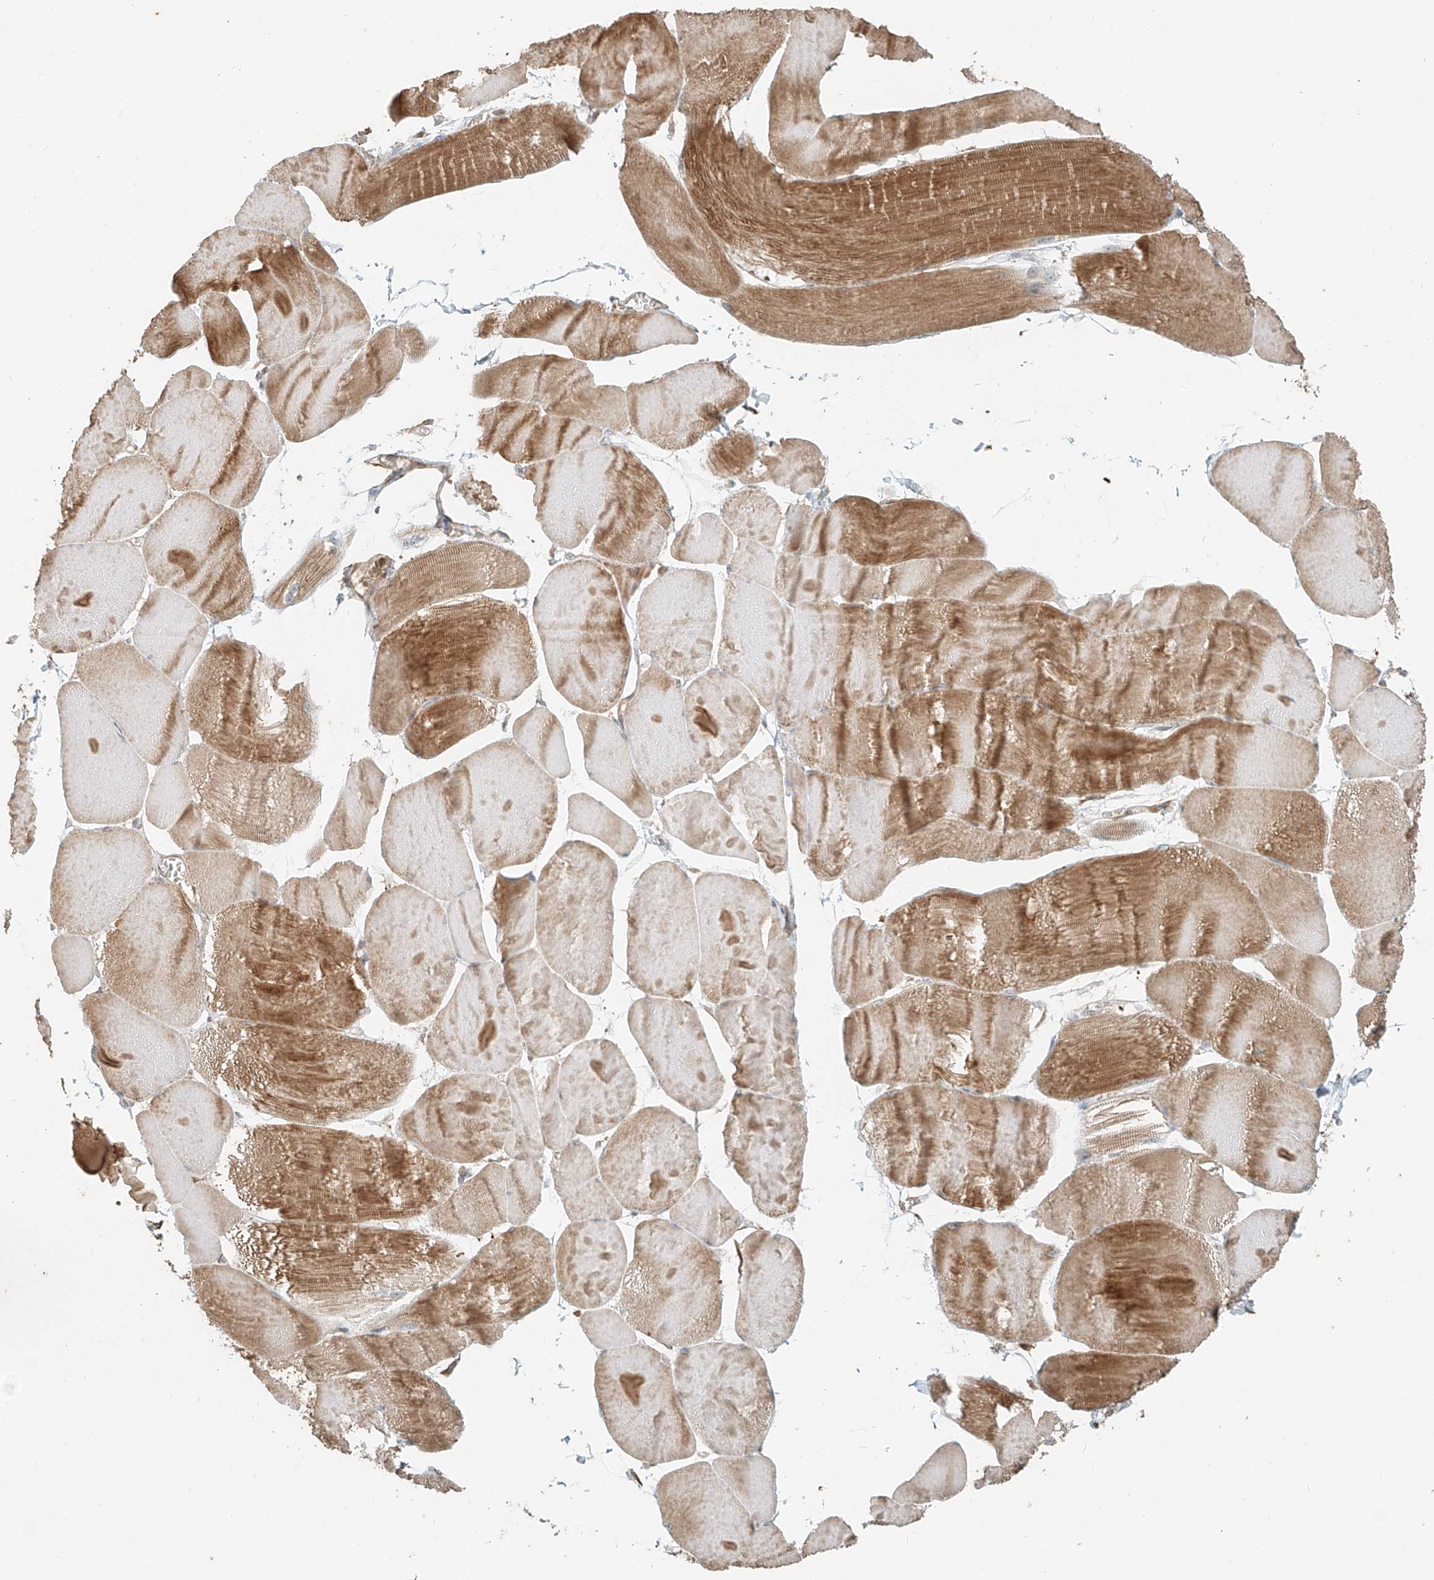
{"staining": {"intensity": "moderate", "quantity": ">75%", "location": "cytoplasmic/membranous"}, "tissue": "skeletal muscle", "cell_type": "Myocytes", "image_type": "normal", "snomed": [{"axis": "morphology", "description": "Normal tissue, NOS"}, {"axis": "morphology", "description": "Basal cell carcinoma"}, {"axis": "topography", "description": "Skeletal muscle"}], "caption": "Myocytes display moderate cytoplasmic/membranous expression in about >75% of cells in unremarkable skeletal muscle.", "gene": "ANKZF1", "patient": {"sex": "female", "age": 64}}